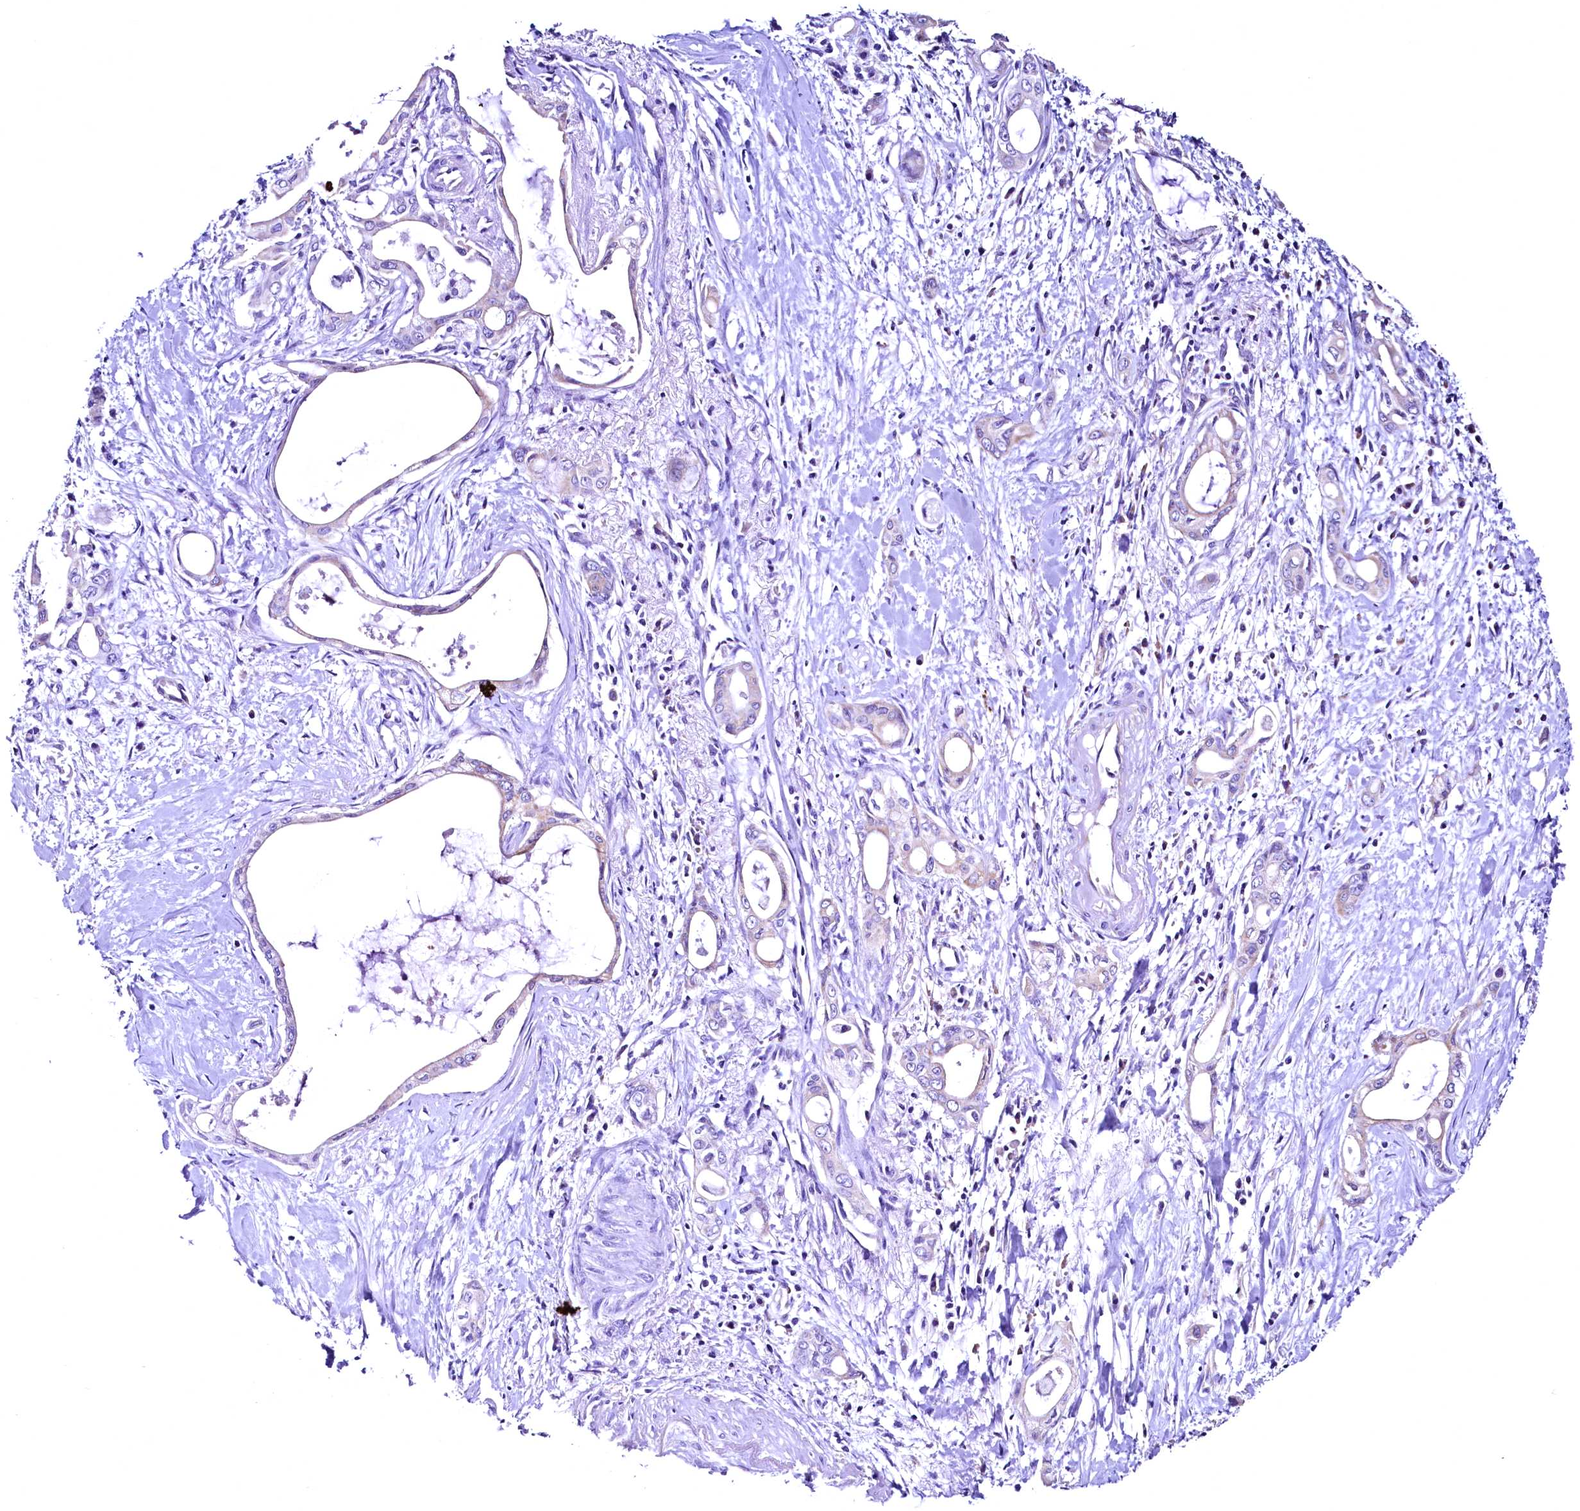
{"staining": {"intensity": "weak", "quantity": "25%-75%", "location": "cytoplasmic/membranous"}, "tissue": "pancreatic cancer", "cell_type": "Tumor cells", "image_type": "cancer", "snomed": [{"axis": "morphology", "description": "Adenocarcinoma, NOS"}, {"axis": "topography", "description": "Pancreas"}], "caption": "IHC (DAB) staining of pancreatic cancer shows weak cytoplasmic/membranous protein positivity in about 25%-75% of tumor cells.", "gene": "LRSAM1", "patient": {"sex": "male", "age": 72}}